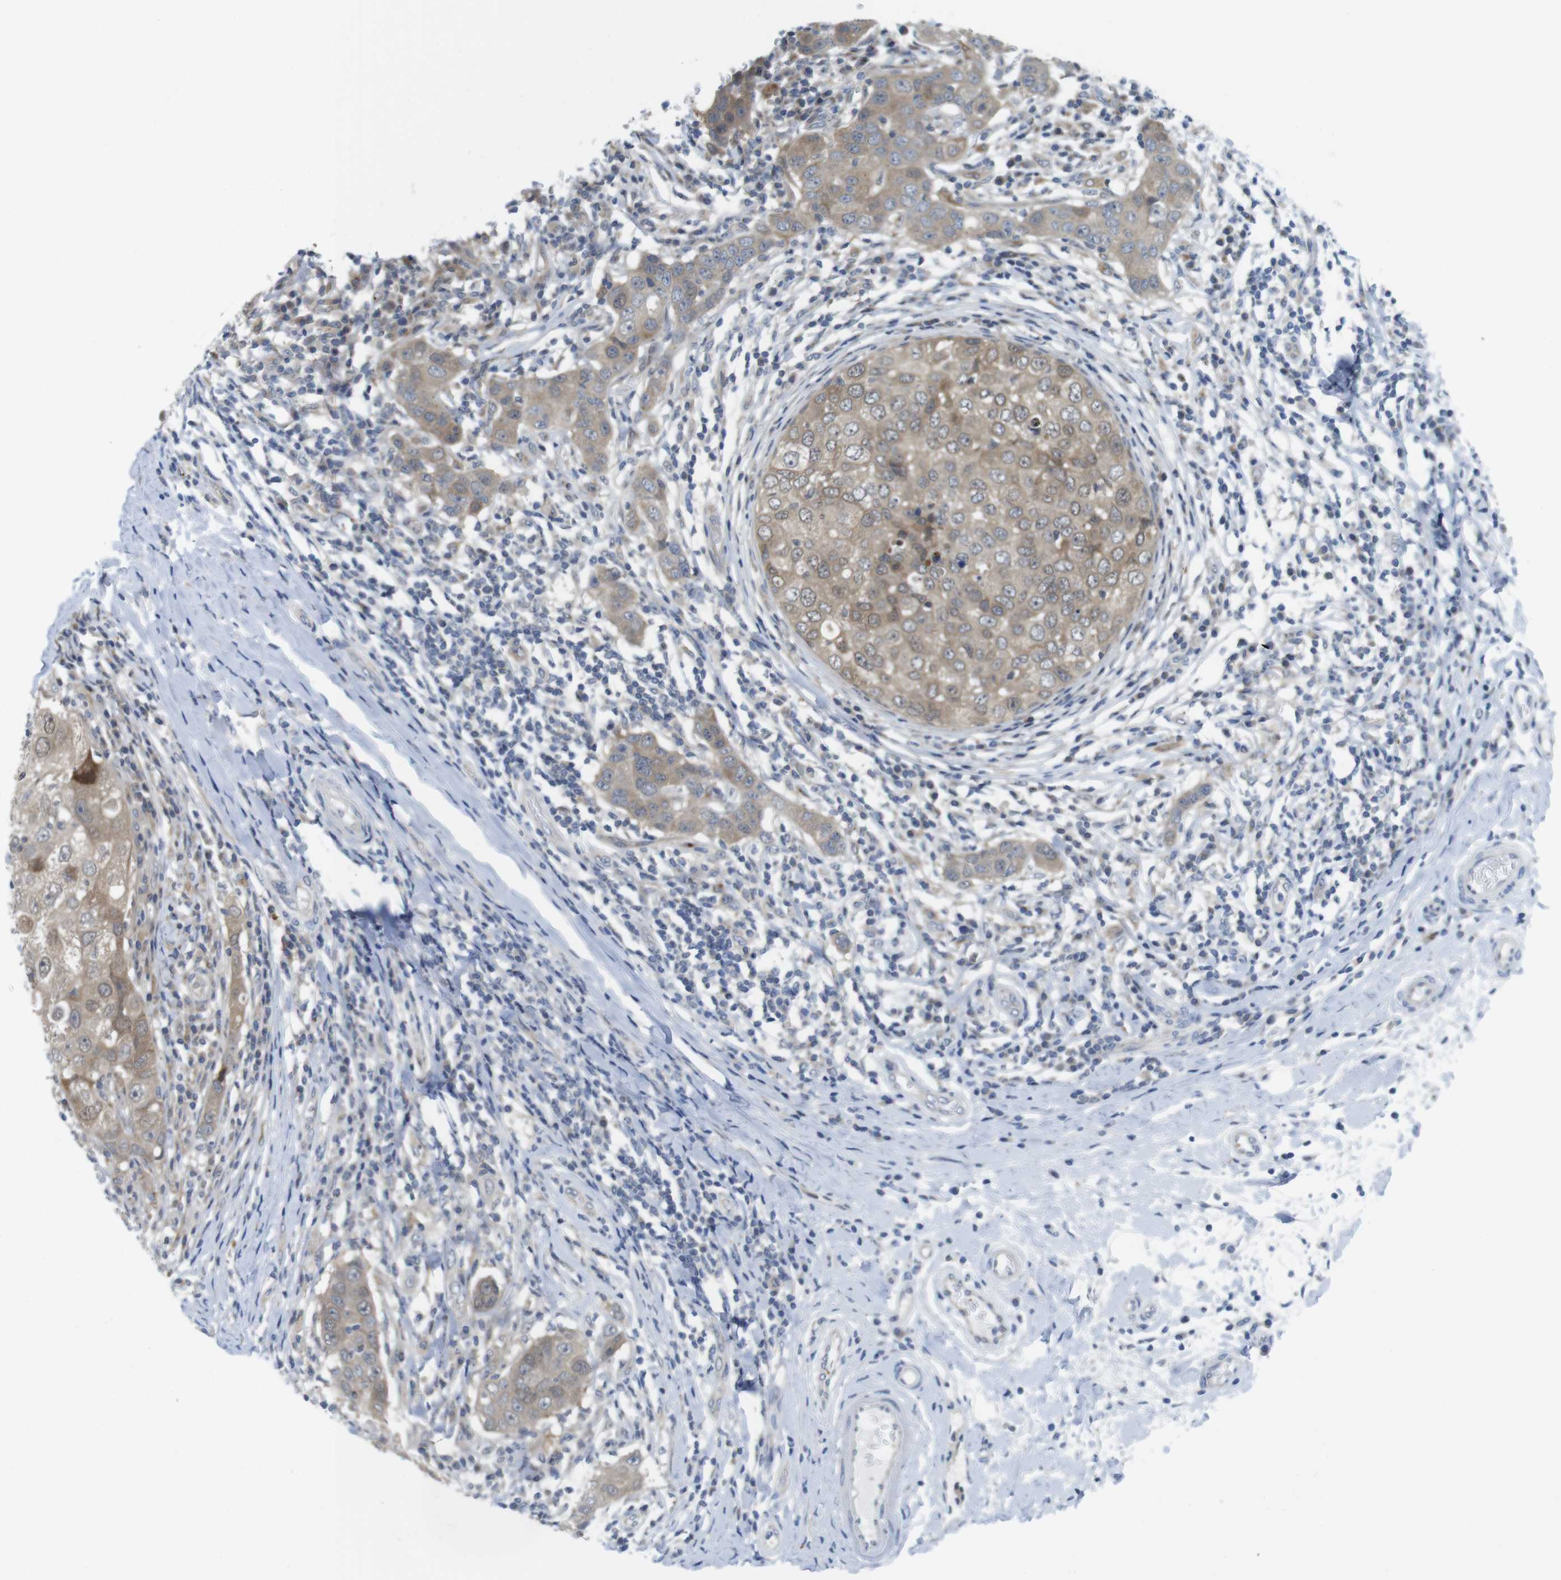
{"staining": {"intensity": "weak", "quantity": ">75%", "location": "cytoplasmic/membranous"}, "tissue": "breast cancer", "cell_type": "Tumor cells", "image_type": "cancer", "snomed": [{"axis": "morphology", "description": "Duct carcinoma"}, {"axis": "topography", "description": "Breast"}], "caption": "Intraductal carcinoma (breast) was stained to show a protein in brown. There is low levels of weak cytoplasmic/membranous expression in approximately >75% of tumor cells.", "gene": "CASP2", "patient": {"sex": "female", "age": 27}}